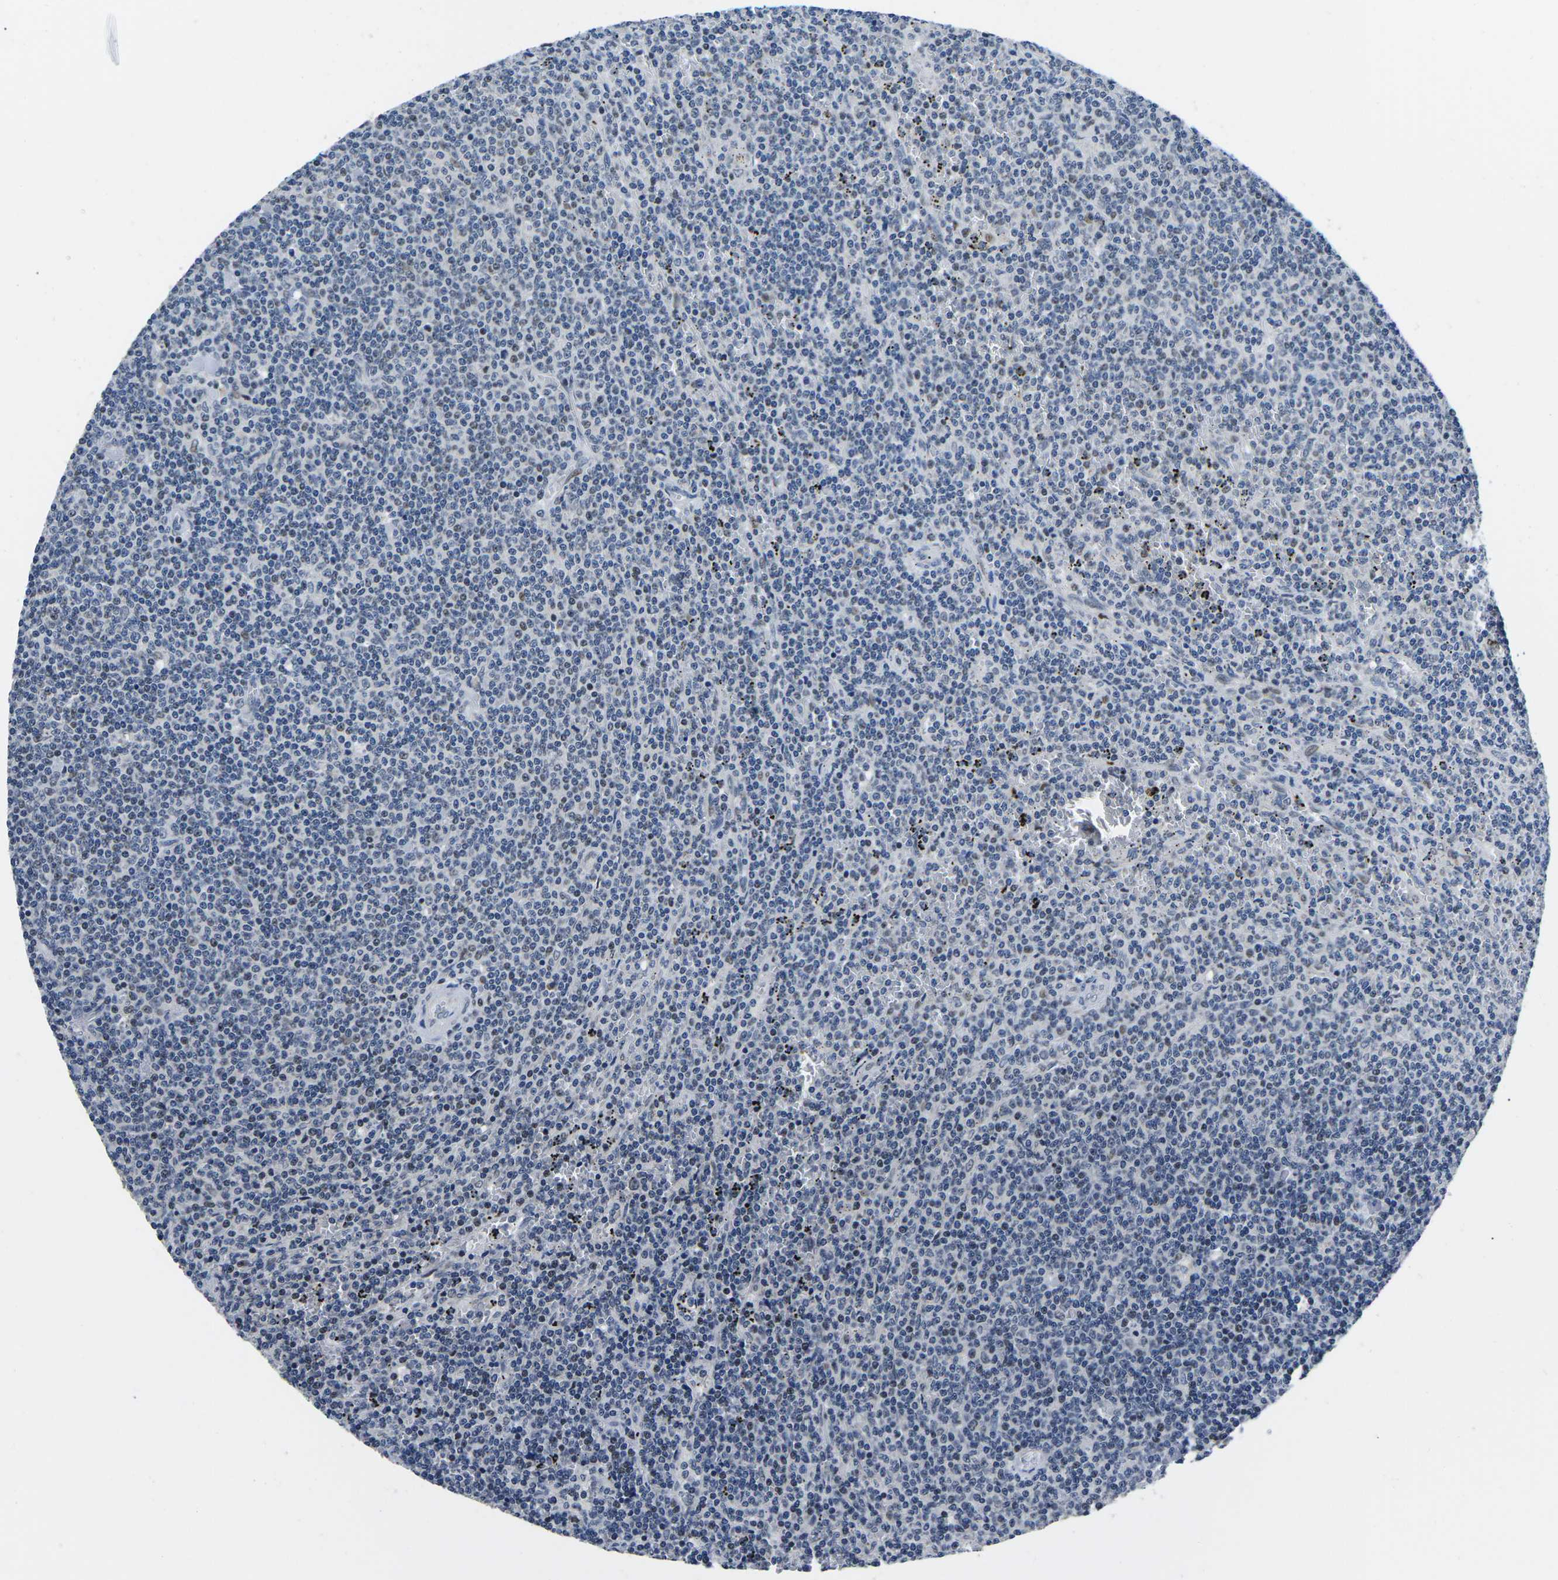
{"staining": {"intensity": "negative", "quantity": "none", "location": "none"}, "tissue": "lymphoma", "cell_type": "Tumor cells", "image_type": "cancer", "snomed": [{"axis": "morphology", "description": "Malignant lymphoma, non-Hodgkin's type, Low grade"}, {"axis": "topography", "description": "Spleen"}], "caption": "This is a histopathology image of immunohistochemistry staining of lymphoma, which shows no staining in tumor cells.", "gene": "CDC73", "patient": {"sex": "female", "age": 50}}